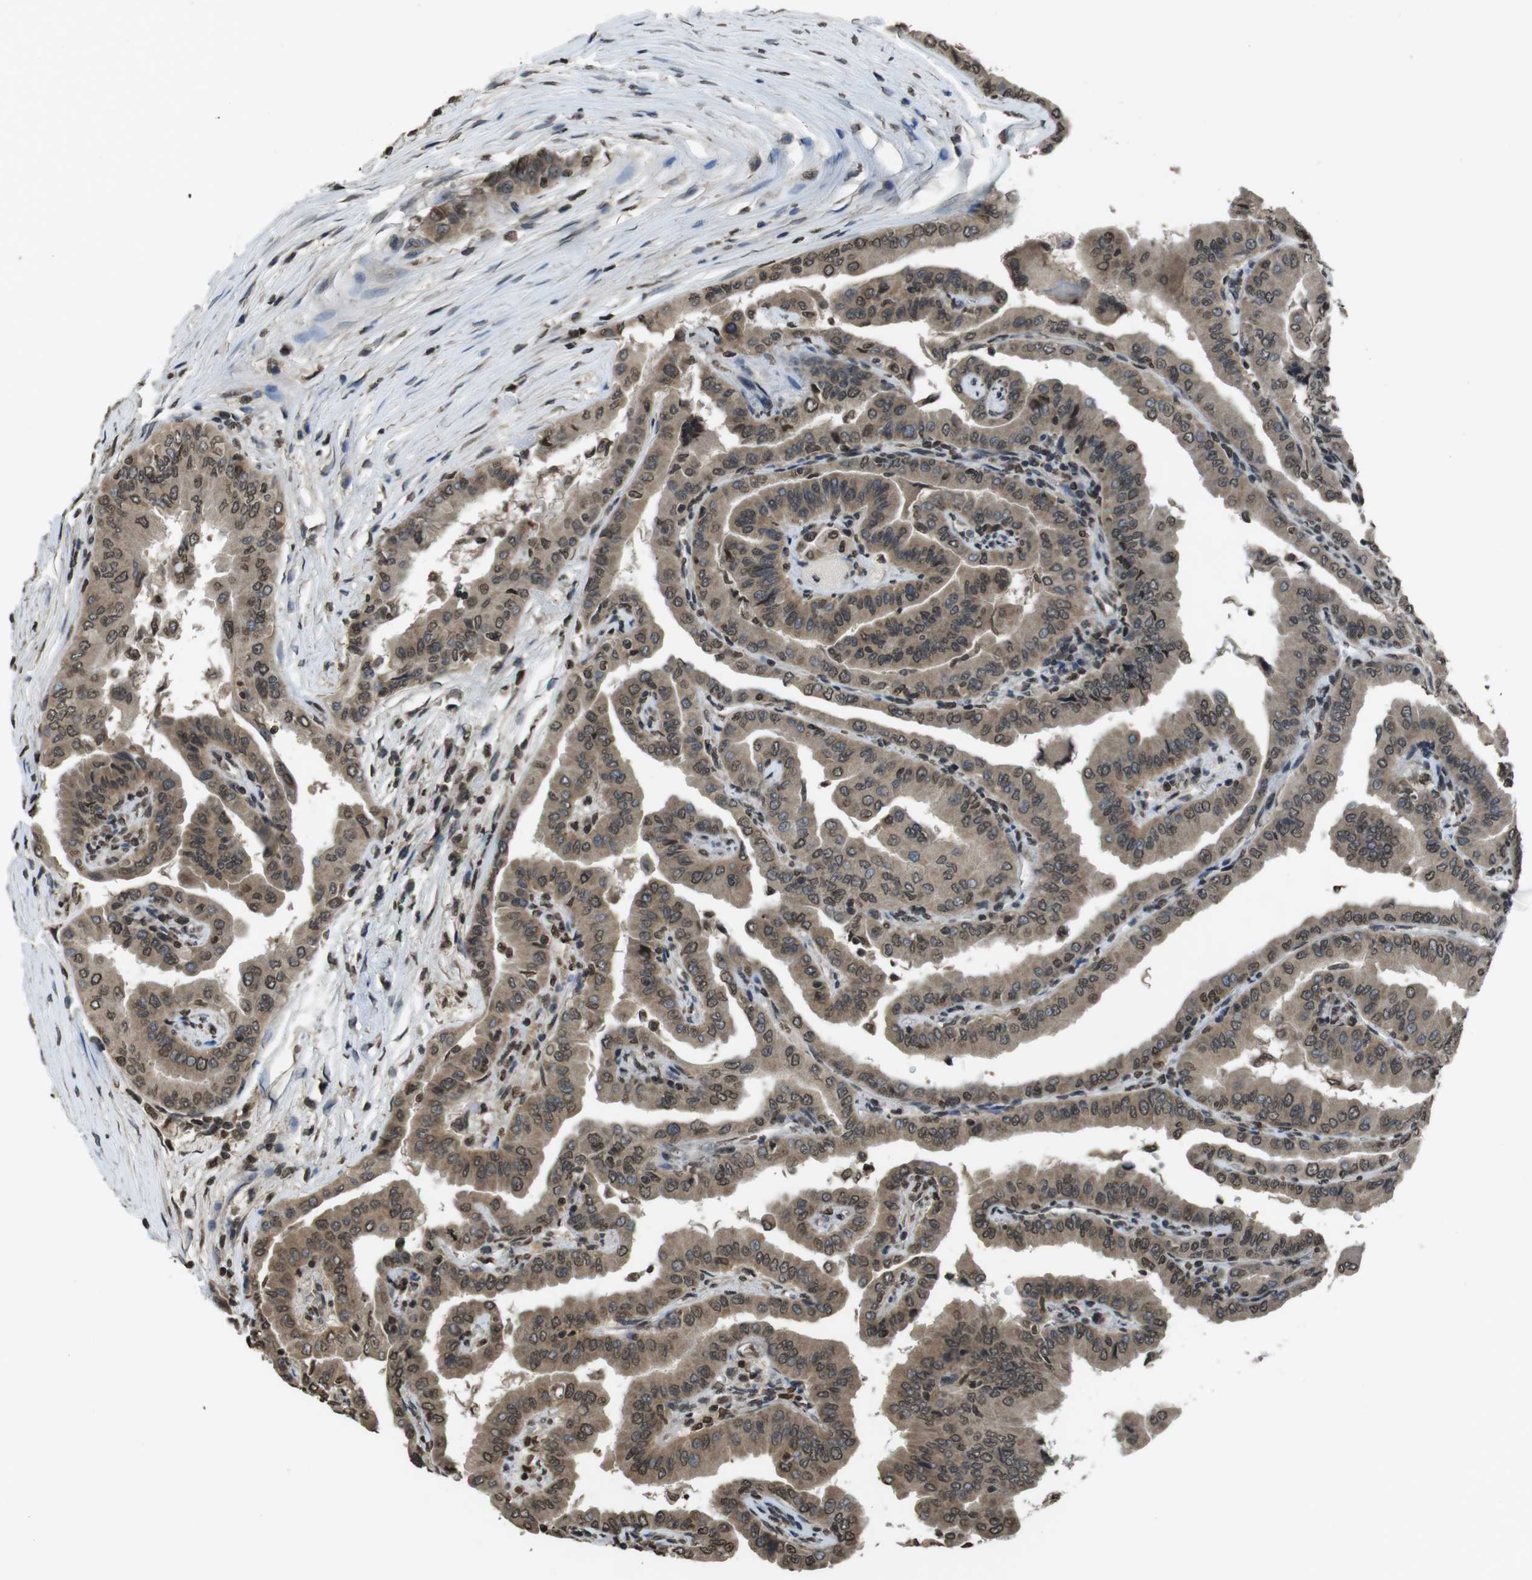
{"staining": {"intensity": "moderate", "quantity": ">75%", "location": "nuclear"}, "tissue": "thyroid cancer", "cell_type": "Tumor cells", "image_type": "cancer", "snomed": [{"axis": "morphology", "description": "Papillary adenocarcinoma, NOS"}, {"axis": "topography", "description": "Thyroid gland"}], "caption": "IHC micrograph of thyroid cancer (papillary adenocarcinoma) stained for a protein (brown), which displays medium levels of moderate nuclear expression in about >75% of tumor cells.", "gene": "MAF", "patient": {"sex": "male", "age": 33}}